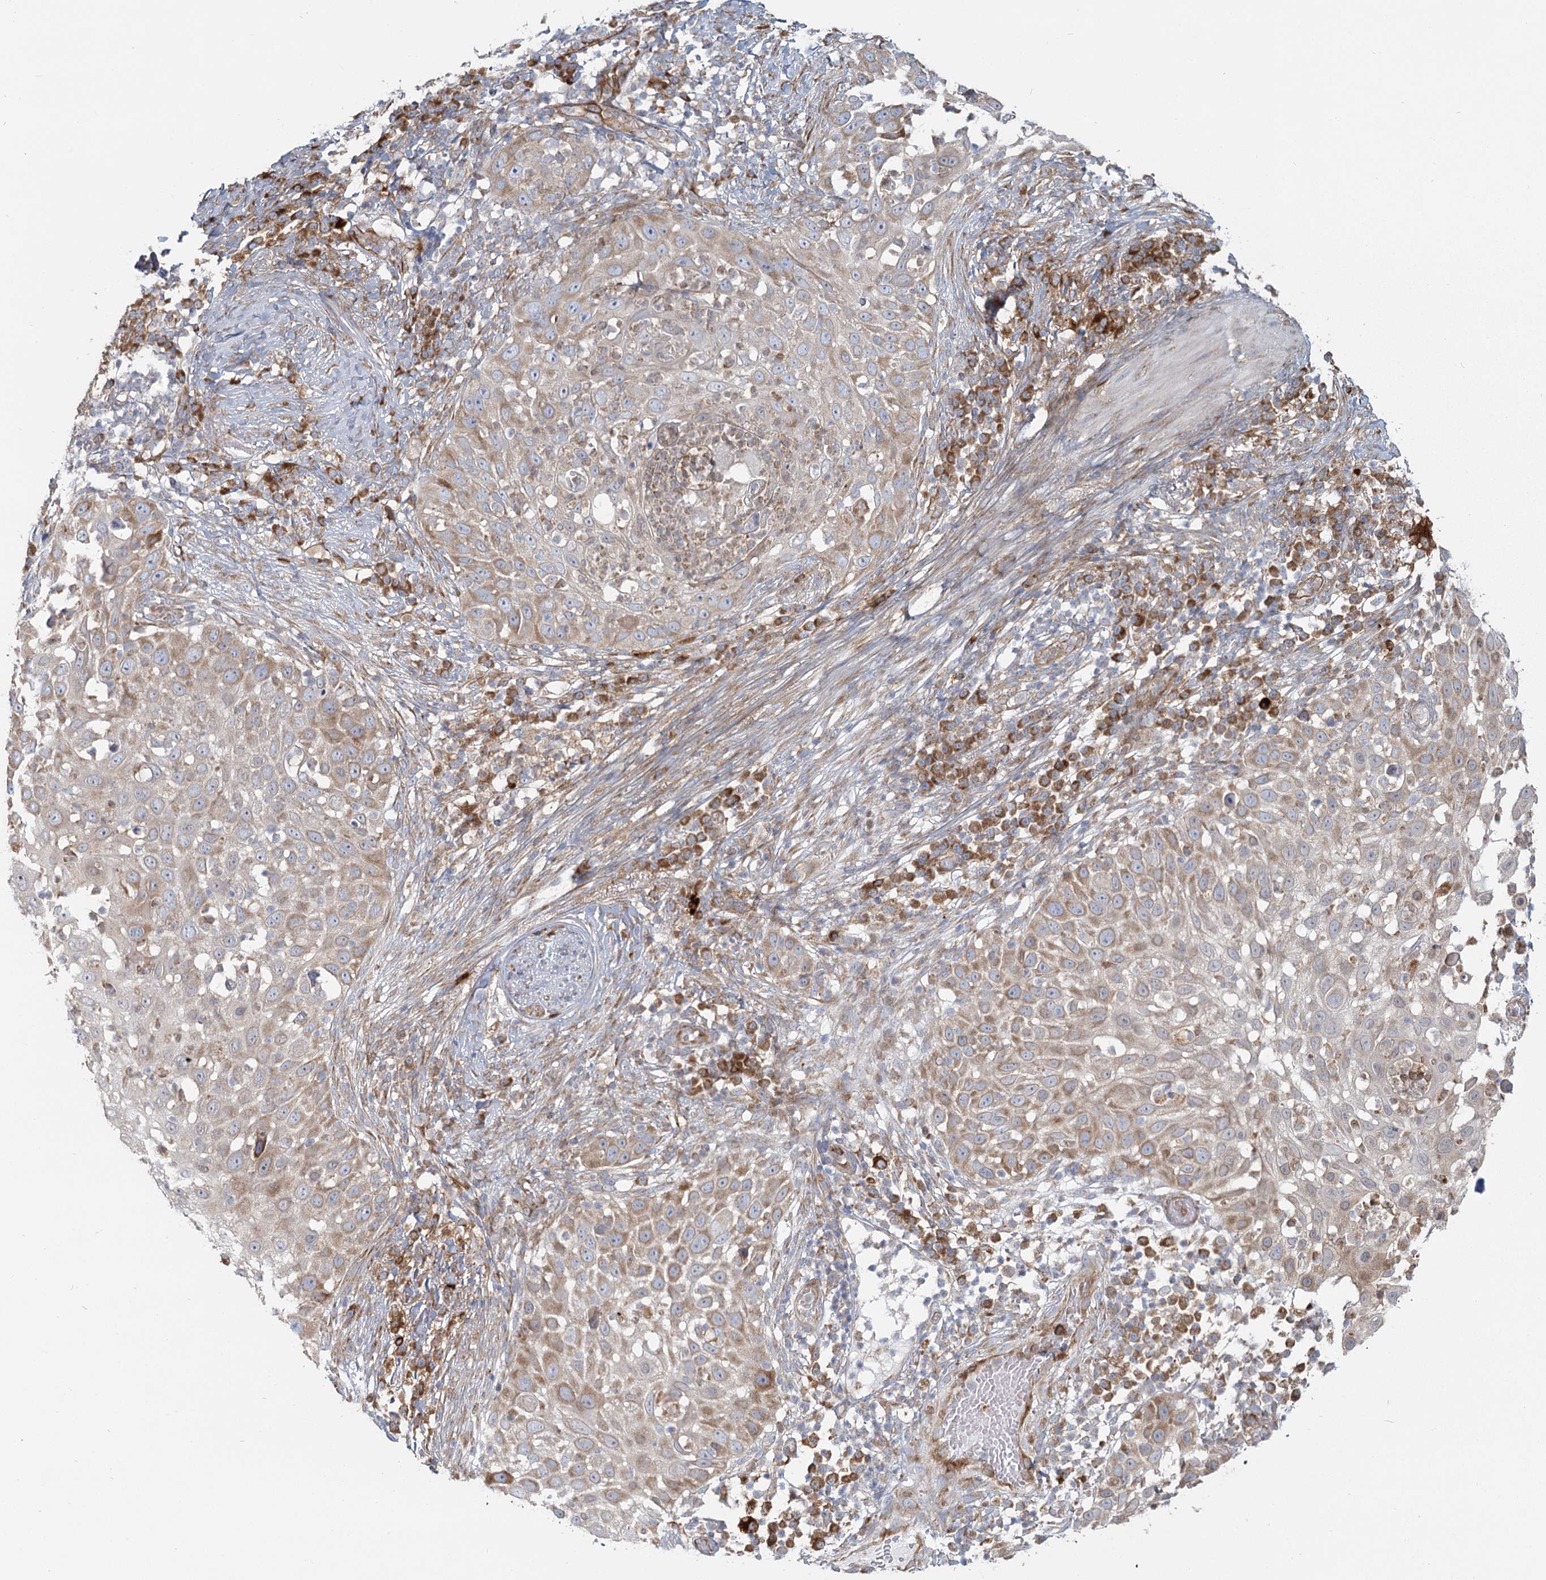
{"staining": {"intensity": "weak", "quantity": ">75%", "location": "cytoplasmic/membranous"}, "tissue": "skin cancer", "cell_type": "Tumor cells", "image_type": "cancer", "snomed": [{"axis": "morphology", "description": "Squamous cell carcinoma, NOS"}, {"axis": "topography", "description": "Skin"}], "caption": "Skin squamous cell carcinoma stained with a brown dye shows weak cytoplasmic/membranous positive staining in approximately >75% of tumor cells.", "gene": "HARS2", "patient": {"sex": "female", "age": 44}}